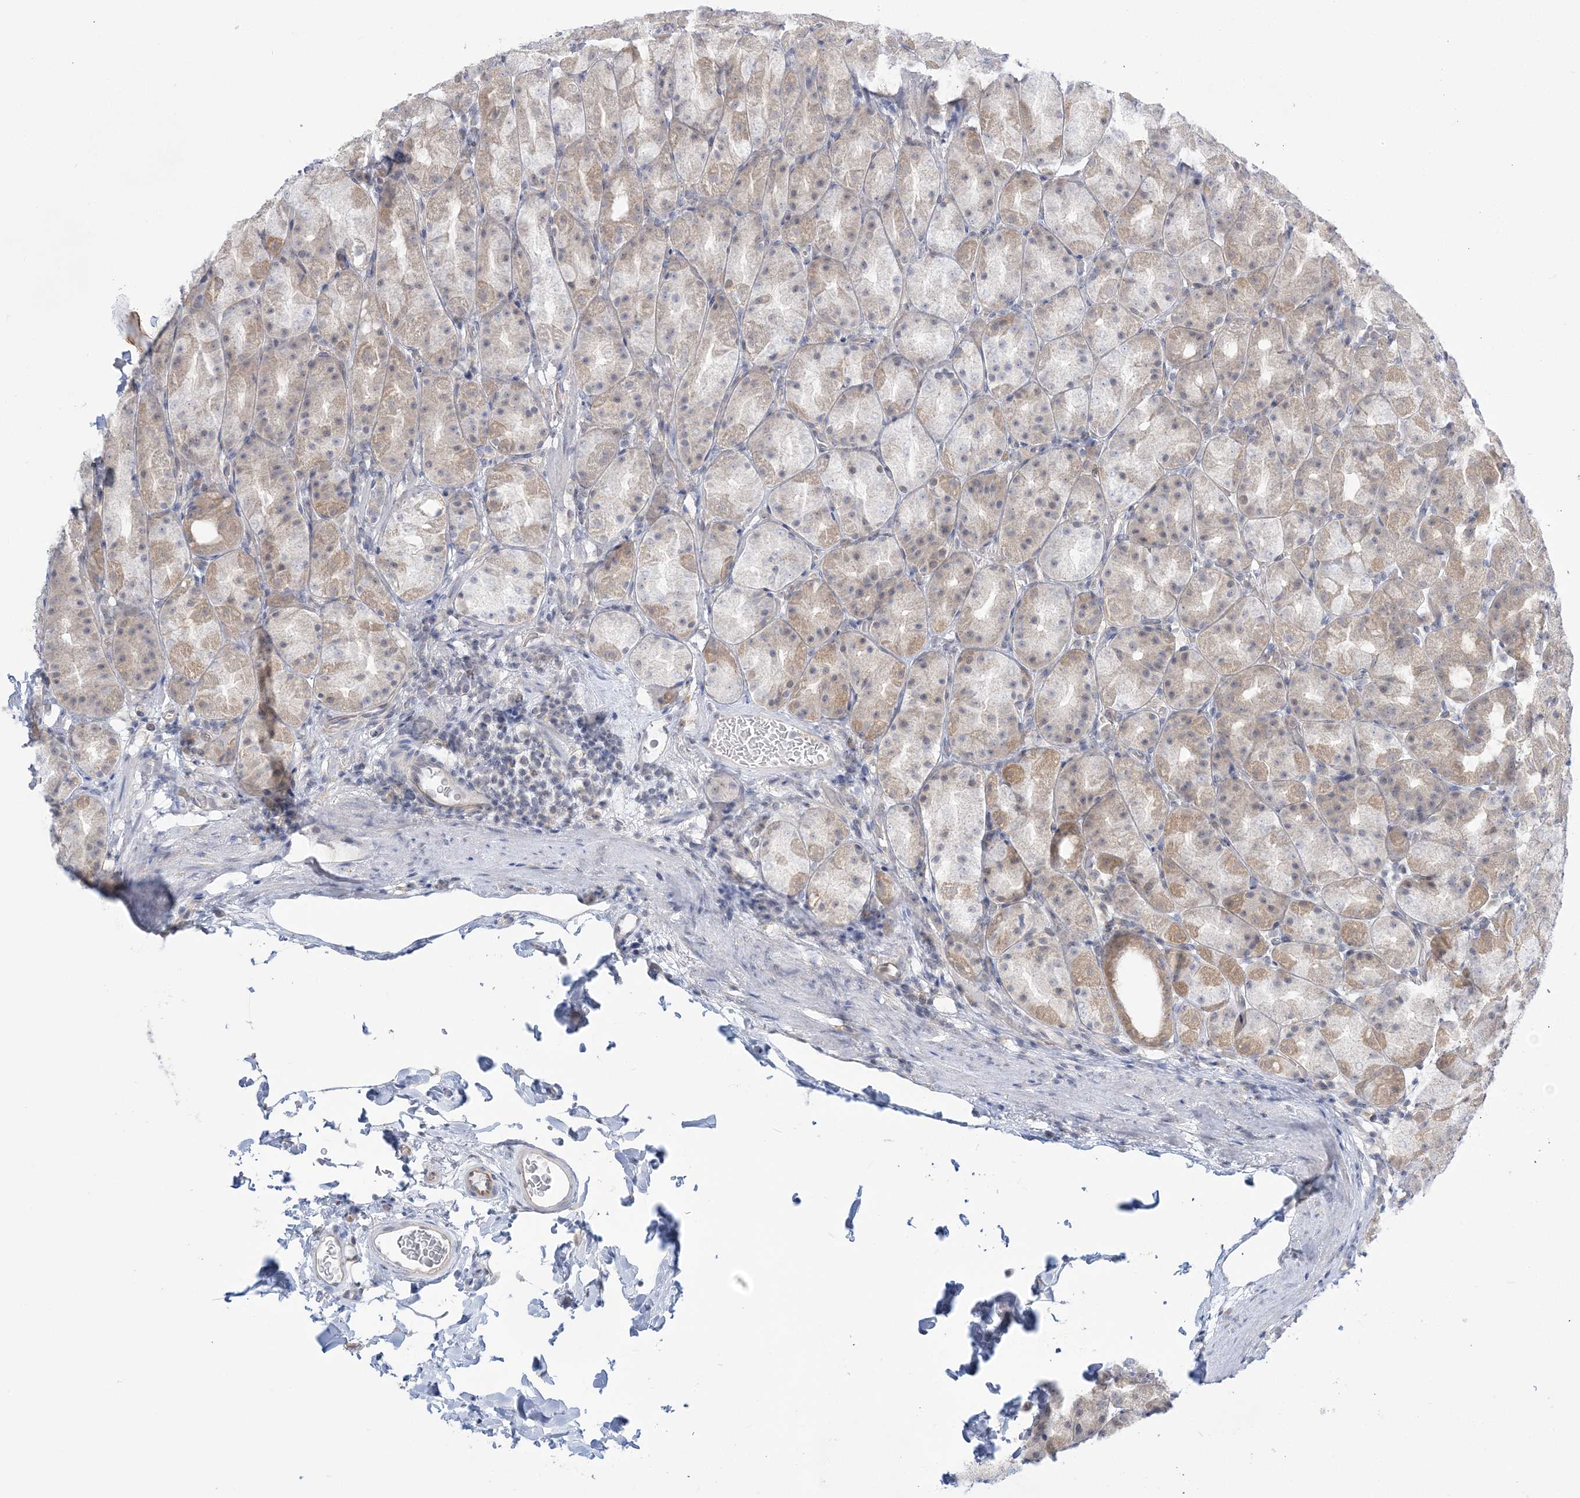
{"staining": {"intensity": "weak", "quantity": "25%-75%", "location": "cytoplasmic/membranous"}, "tissue": "stomach", "cell_type": "Glandular cells", "image_type": "normal", "snomed": [{"axis": "morphology", "description": "Normal tissue, NOS"}, {"axis": "topography", "description": "Stomach, upper"}], "caption": "Protein positivity by immunohistochemistry (IHC) shows weak cytoplasmic/membranous staining in approximately 25%-75% of glandular cells in unremarkable stomach. The staining was performed using DAB (3,3'-diaminobenzidine), with brown indicating positive protein expression. Nuclei are stained blue with hematoxylin.", "gene": "THADA", "patient": {"sex": "male", "age": 68}}